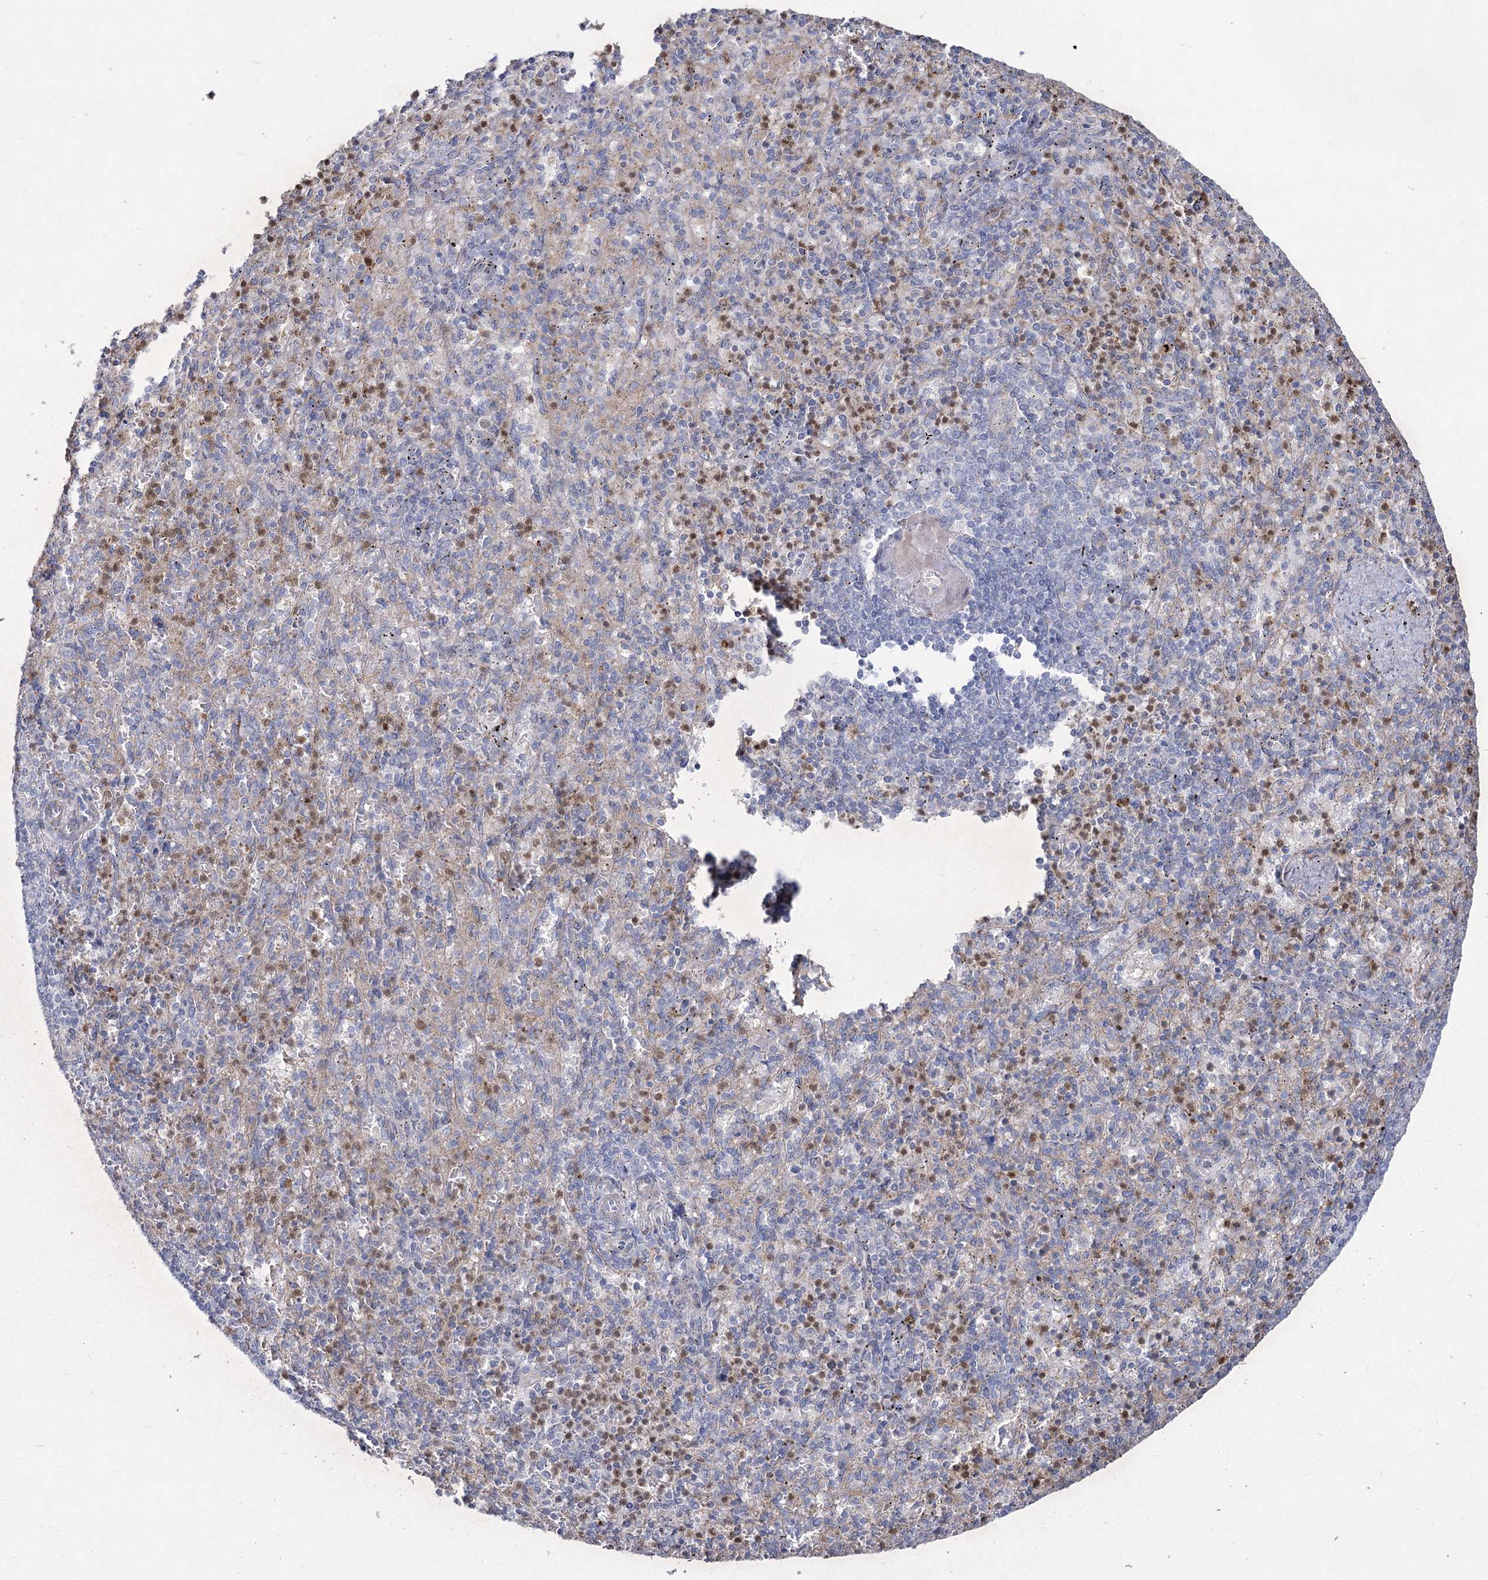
{"staining": {"intensity": "moderate", "quantity": "<25%", "location": "cytoplasmic/membranous"}, "tissue": "spleen", "cell_type": "Cells in red pulp", "image_type": "normal", "snomed": [{"axis": "morphology", "description": "Normal tissue, NOS"}, {"axis": "topography", "description": "Spleen"}], "caption": "A low amount of moderate cytoplasmic/membranous expression is seen in approximately <25% of cells in red pulp in benign spleen. (IHC, brightfield microscopy, high magnification).", "gene": "ME3", "patient": {"sex": "female", "age": 74}}